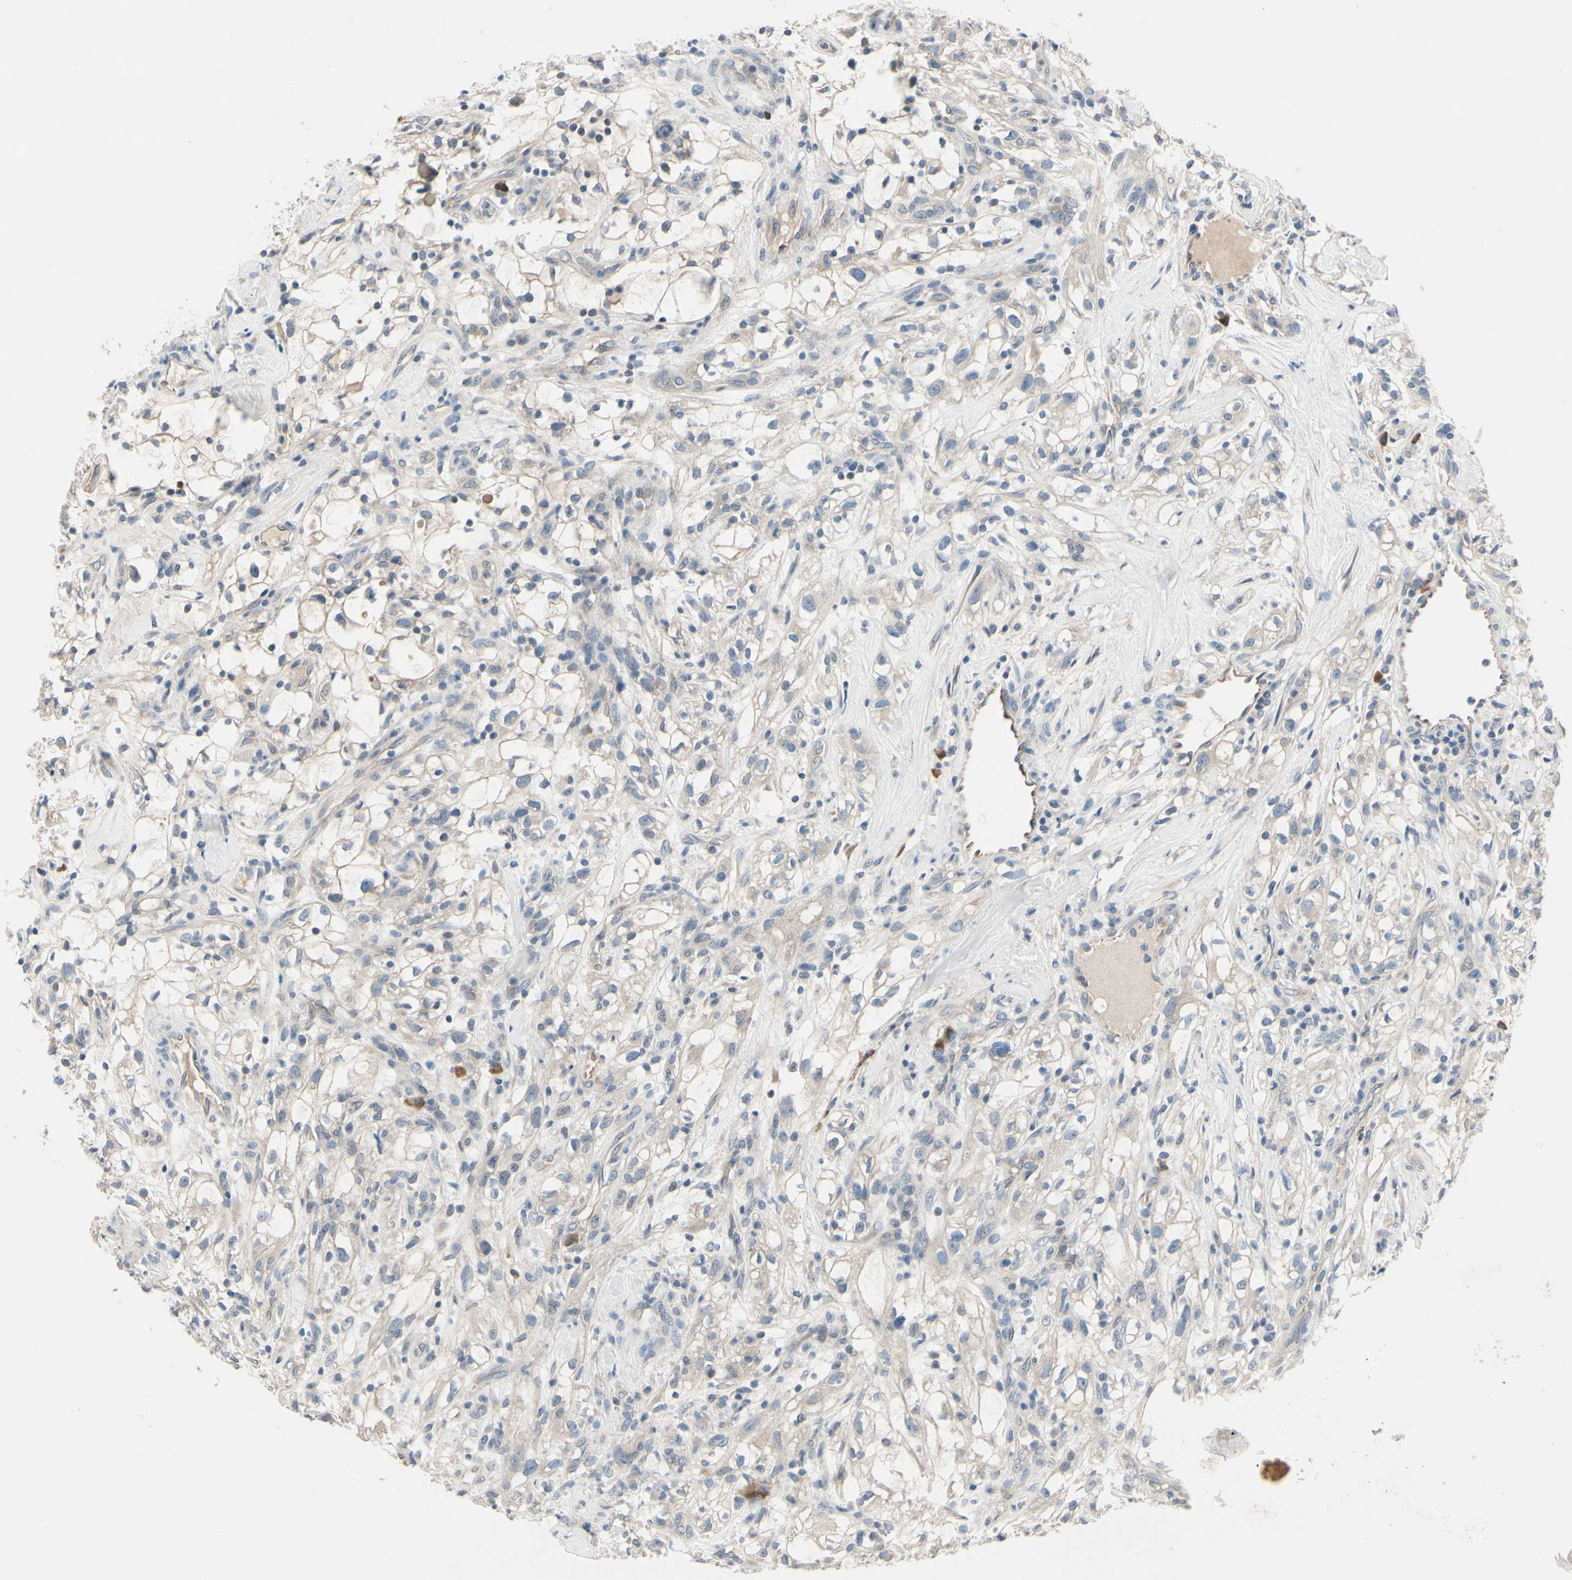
{"staining": {"intensity": "weak", "quantity": "<25%", "location": "cytoplasmic/membranous"}, "tissue": "renal cancer", "cell_type": "Tumor cells", "image_type": "cancer", "snomed": [{"axis": "morphology", "description": "Adenocarcinoma, NOS"}, {"axis": "topography", "description": "Kidney"}], "caption": "This image is of renal cancer stained with immunohistochemistry to label a protein in brown with the nuclei are counter-stained blue. There is no expression in tumor cells.", "gene": "SELENOK", "patient": {"sex": "female", "age": 60}}